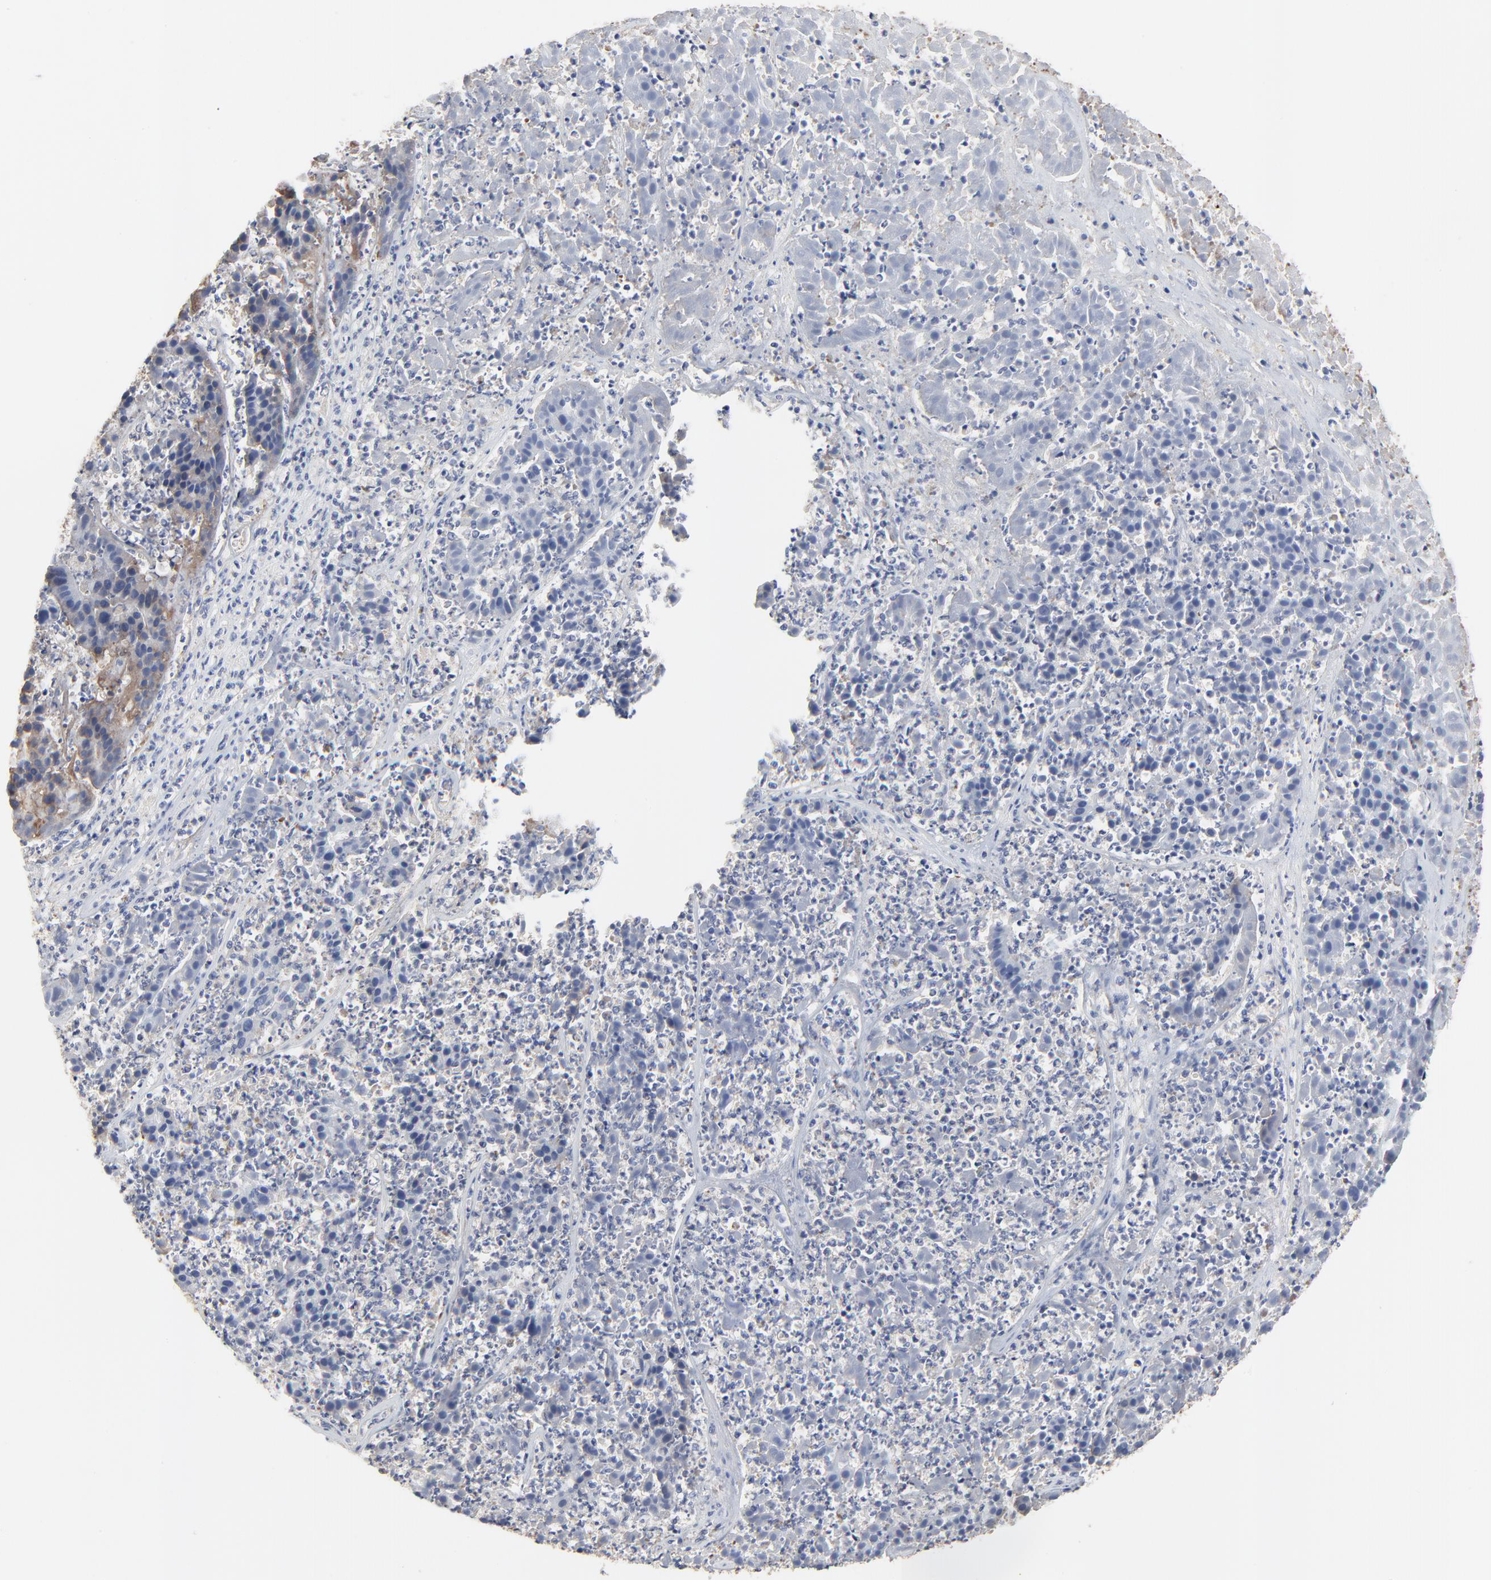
{"staining": {"intensity": "moderate", "quantity": ">75%", "location": "cytoplasmic/membranous"}, "tissue": "pancreatic cancer", "cell_type": "Tumor cells", "image_type": "cancer", "snomed": [{"axis": "morphology", "description": "Adenocarcinoma, NOS"}, {"axis": "topography", "description": "Pancreas"}], "caption": "A brown stain labels moderate cytoplasmic/membranous staining of a protein in pancreatic adenocarcinoma tumor cells. The staining was performed using DAB (3,3'-diaminobenzidine) to visualize the protein expression in brown, while the nuclei were stained in blue with hematoxylin (Magnification: 20x).", "gene": "NXF3", "patient": {"sex": "male", "age": 50}}